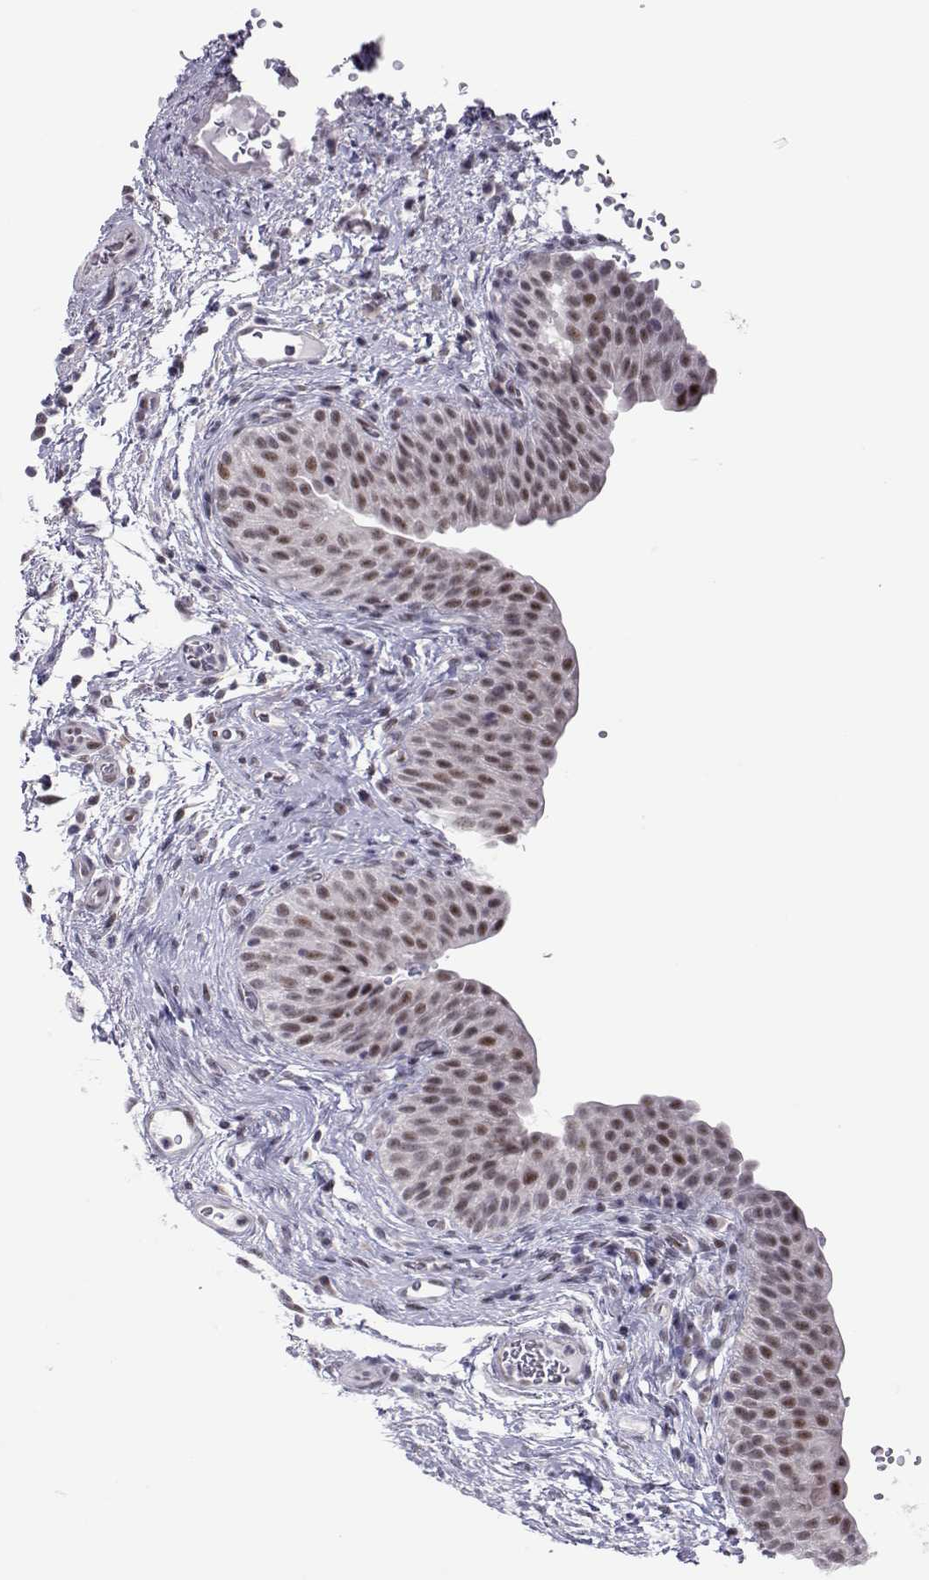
{"staining": {"intensity": "moderate", "quantity": ">75%", "location": "nuclear"}, "tissue": "urinary bladder", "cell_type": "Urothelial cells", "image_type": "normal", "snomed": [{"axis": "morphology", "description": "Normal tissue, NOS"}, {"axis": "topography", "description": "Urinary bladder"}], "caption": "IHC image of benign human urinary bladder stained for a protein (brown), which displays medium levels of moderate nuclear staining in about >75% of urothelial cells.", "gene": "SIX6", "patient": {"sex": "male", "age": 66}}